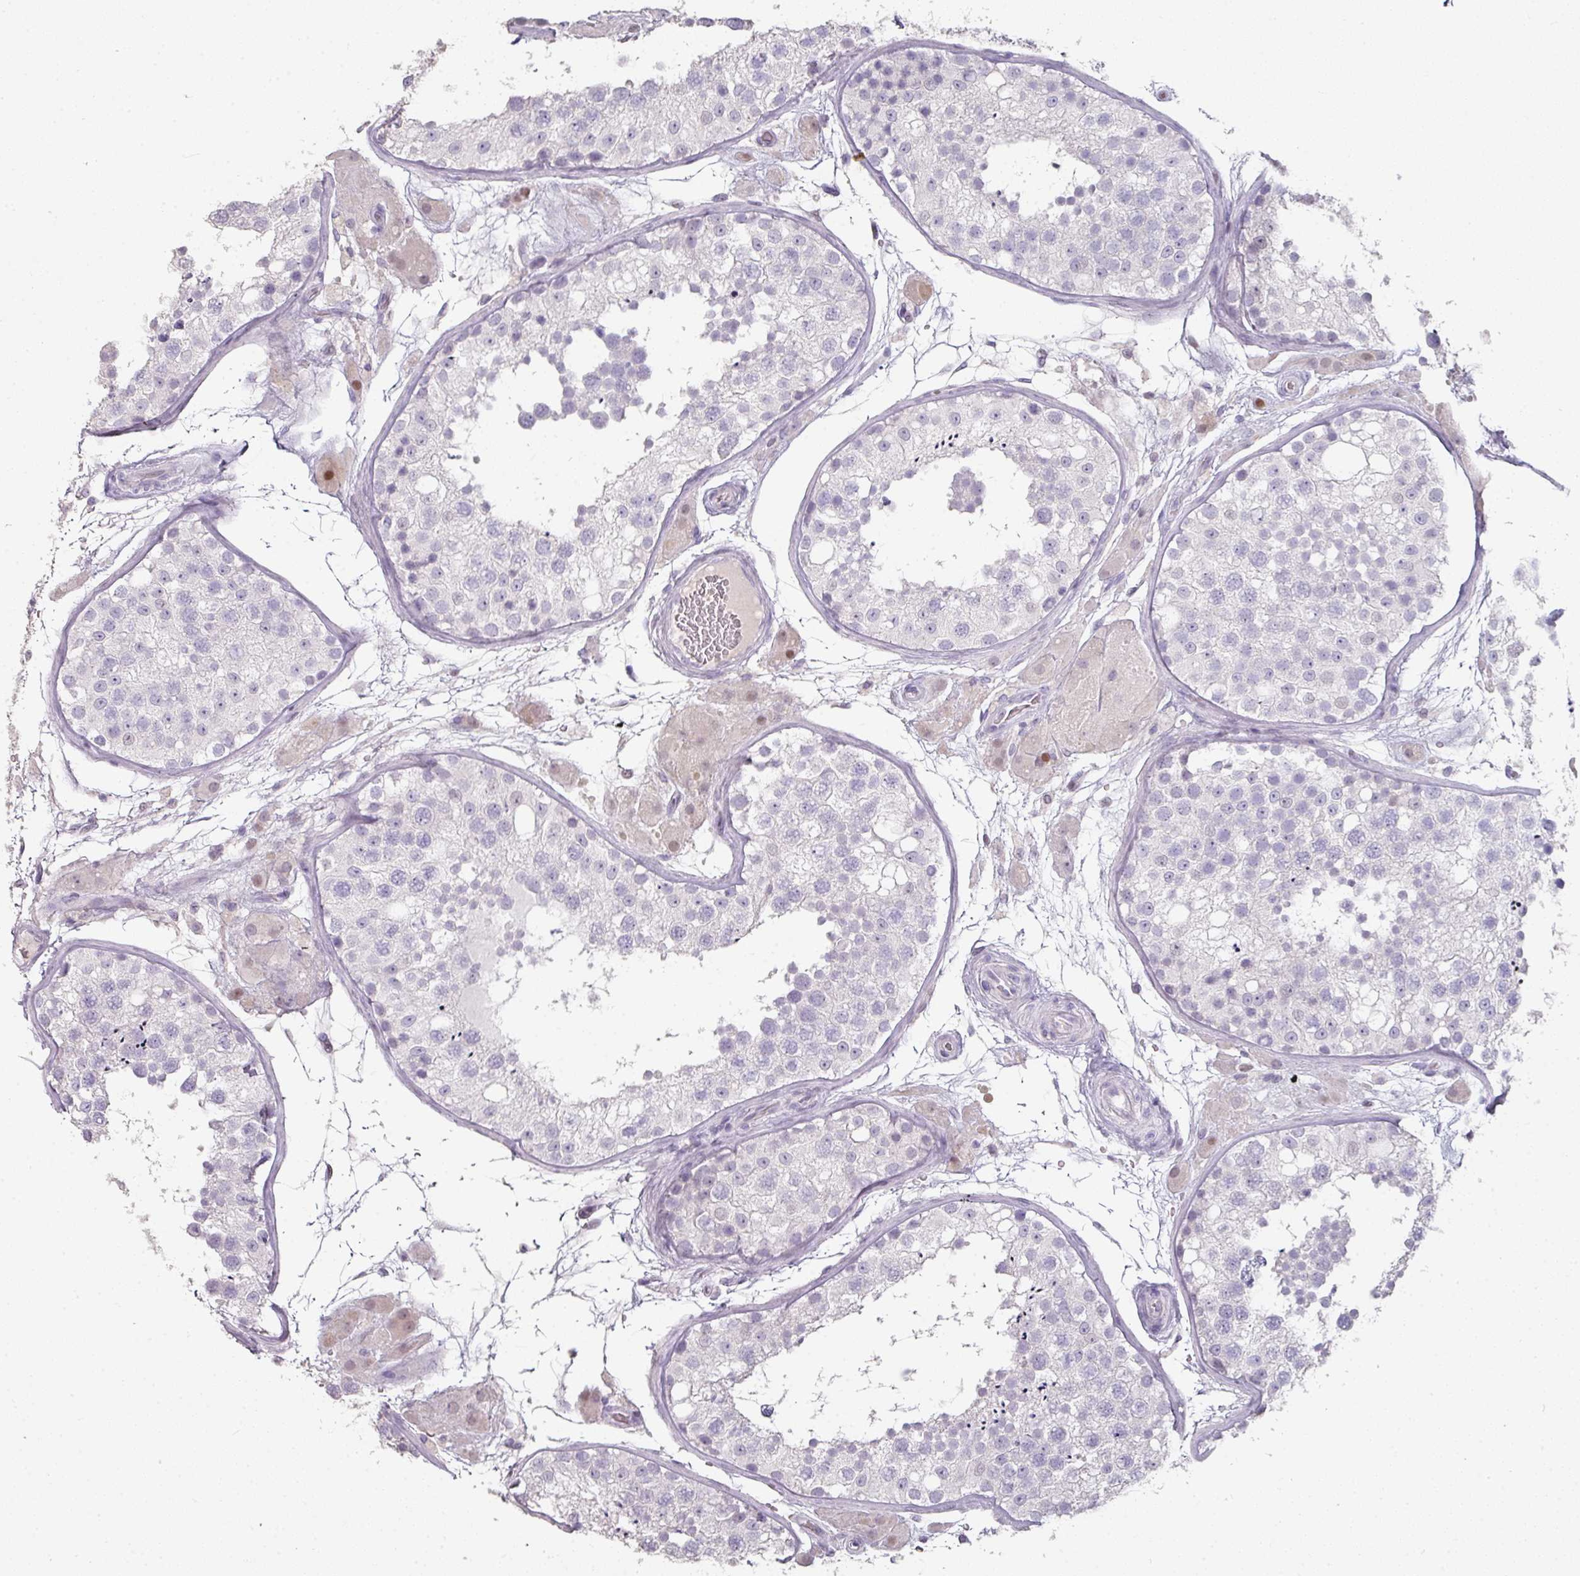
{"staining": {"intensity": "negative", "quantity": "none", "location": "none"}, "tissue": "testis", "cell_type": "Cells in seminiferous ducts", "image_type": "normal", "snomed": [{"axis": "morphology", "description": "Normal tissue, NOS"}, {"axis": "topography", "description": "Testis"}], "caption": "The IHC micrograph has no significant expression in cells in seminiferous ducts of testis.", "gene": "GTF2H3", "patient": {"sex": "male", "age": 26}}